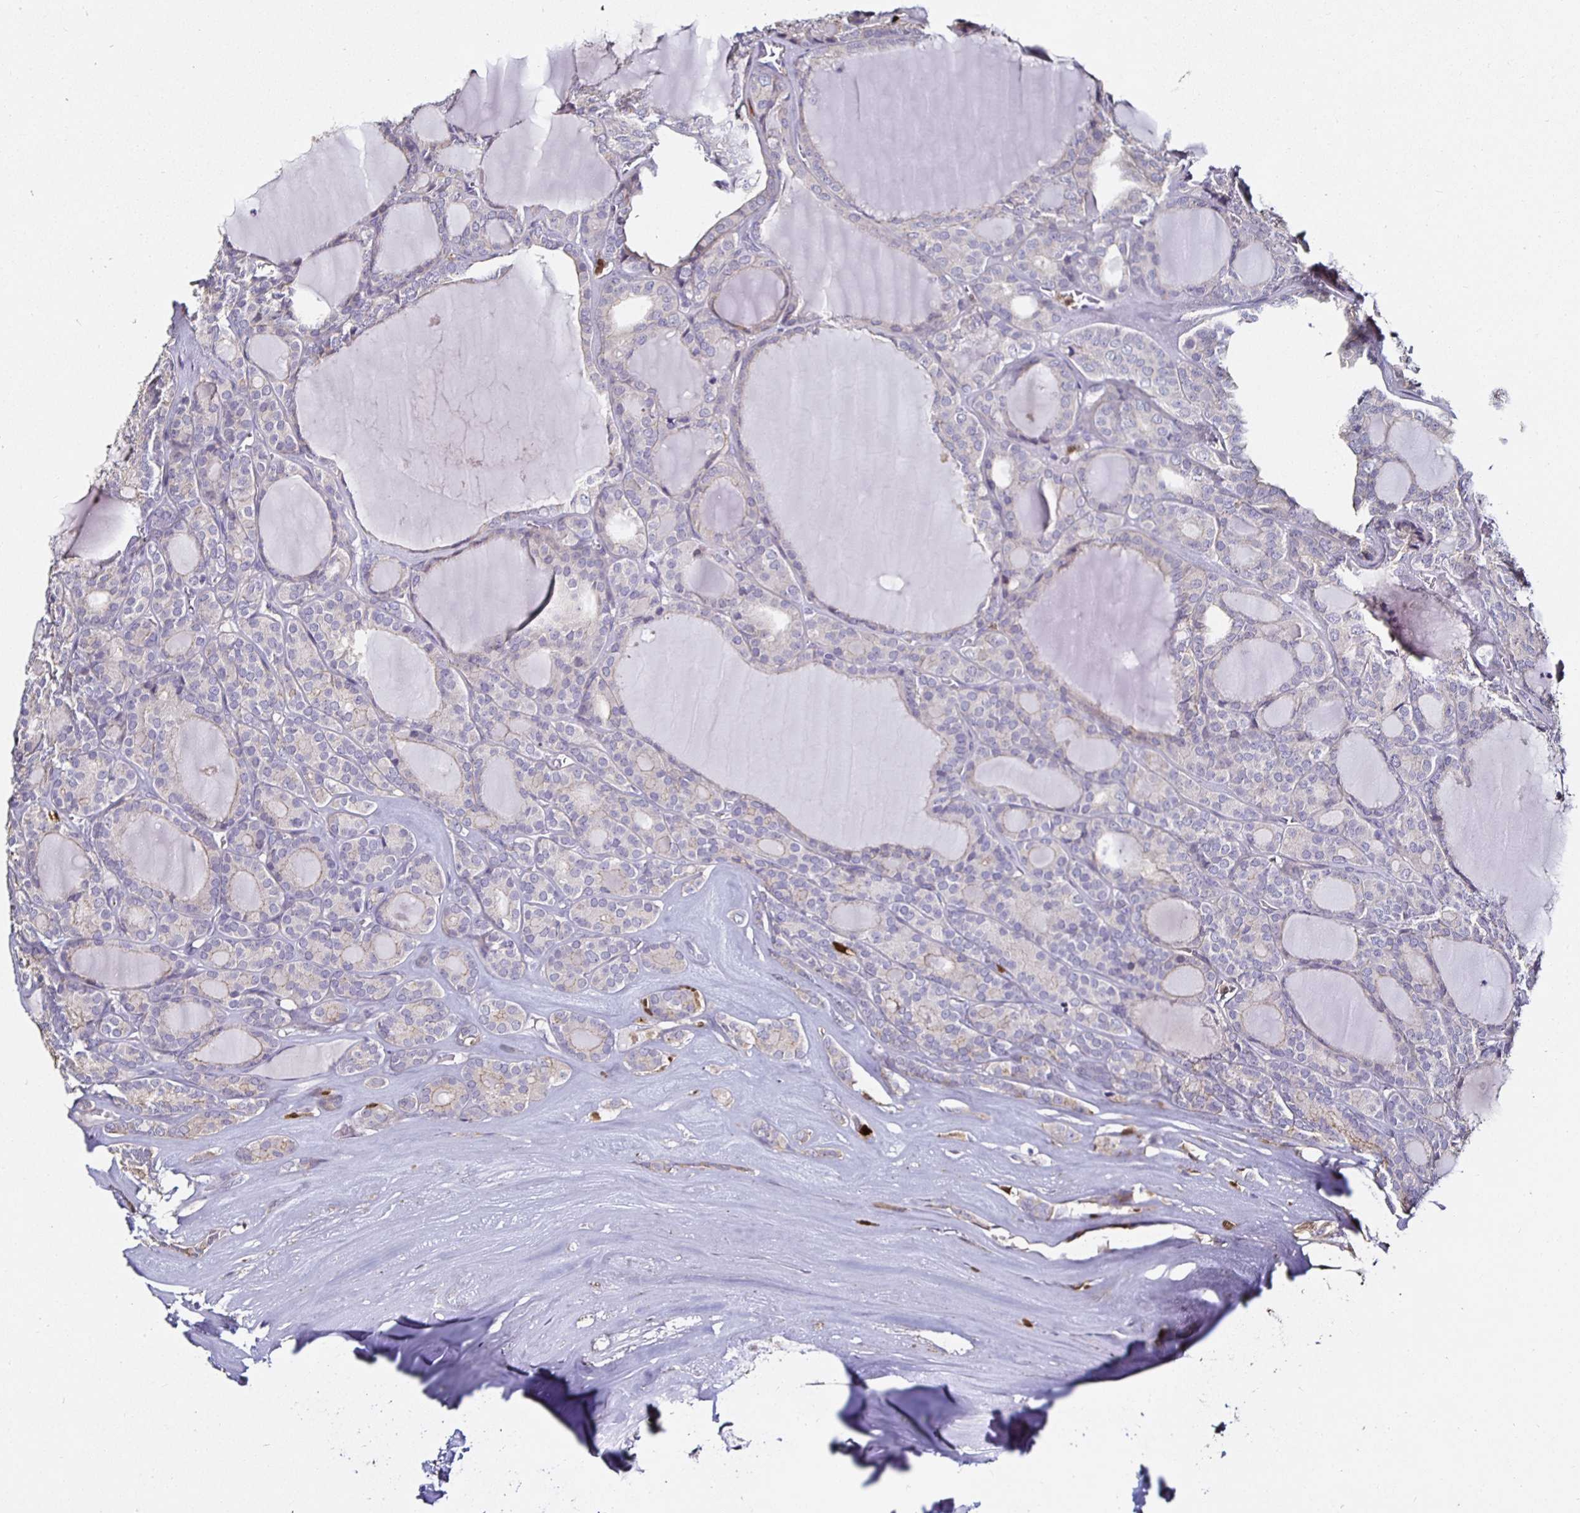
{"staining": {"intensity": "negative", "quantity": "none", "location": "none"}, "tissue": "thyroid cancer", "cell_type": "Tumor cells", "image_type": "cancer", "snomed": [{"axis": "morphology", "description": "Follicular adenoma carcinoma, NOS"}, {"axis": "topography", "description": "Thyroid gland"}], "caption": "An IHC image of follicular adenoma carcinoma (thyroid) is shown. There is no staining in tumor cells of follicular adenoma carcinoma (thyroid).", "gene": "TLR4", "patient": {"sex": "male", "age": 74}}